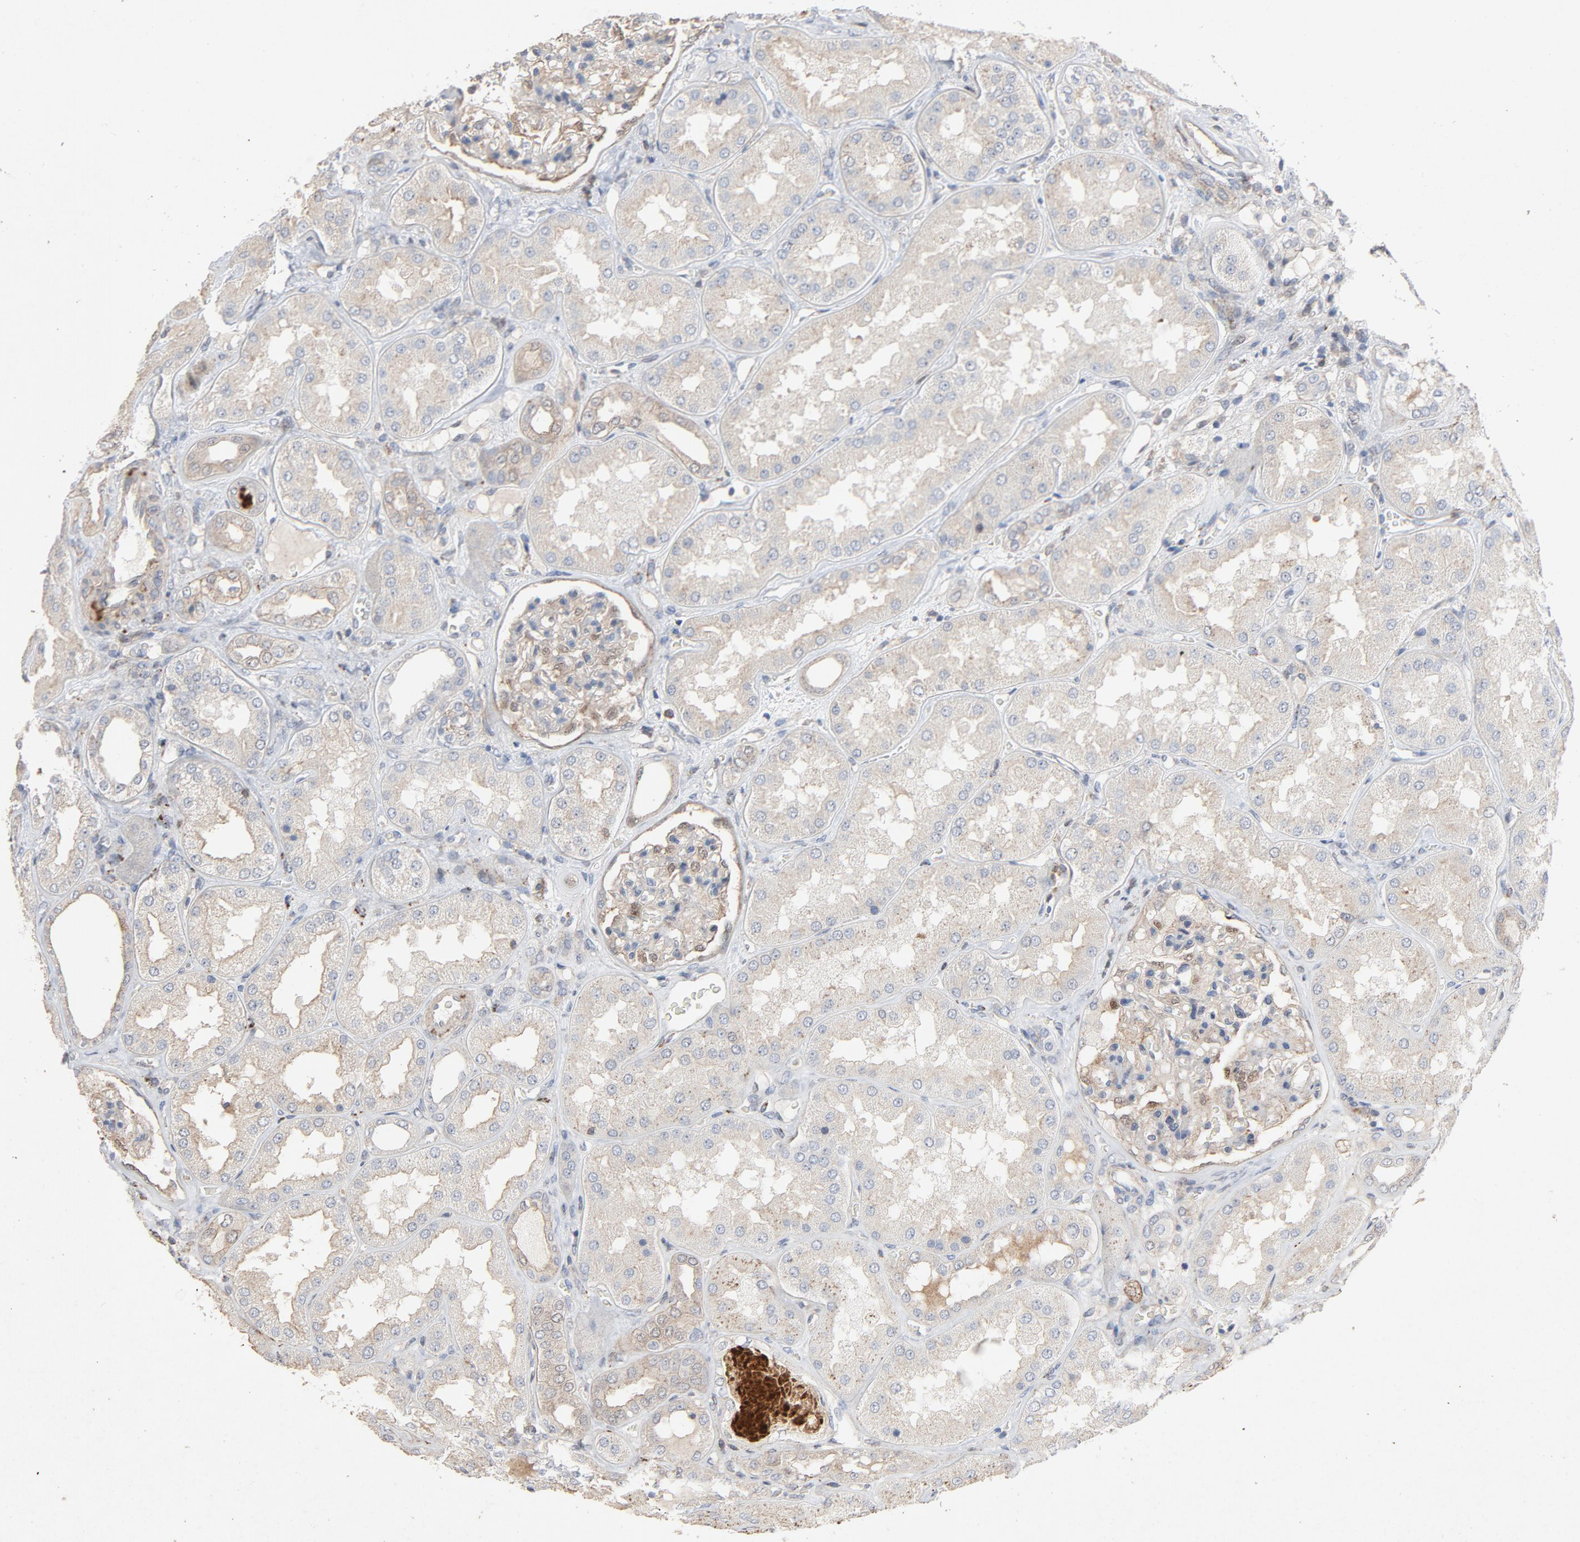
{"staining": {"intensity": "weak", "quantity": ">75%", "location": "cytoplasmic/membranous"}, "tissue": "kidney", "cell_type": "Cells in glomeruli", "image_type": "normal", "snomed": [{"axis": "morphology", "description": "Normal tissue, NOS"}, {"axis": "topography", "description": "Kidney"}], "caption": "A brown stain highlights weak cytoplasmic/membranous expression of a protein in cells in glomeruli of benign kidney. (DAB (3,3'-diaminobenzidine) IHC with brightfield microscopy, high magnification).", "gene": "CDK6", "patient": {"sex": "female", "age": 56}}